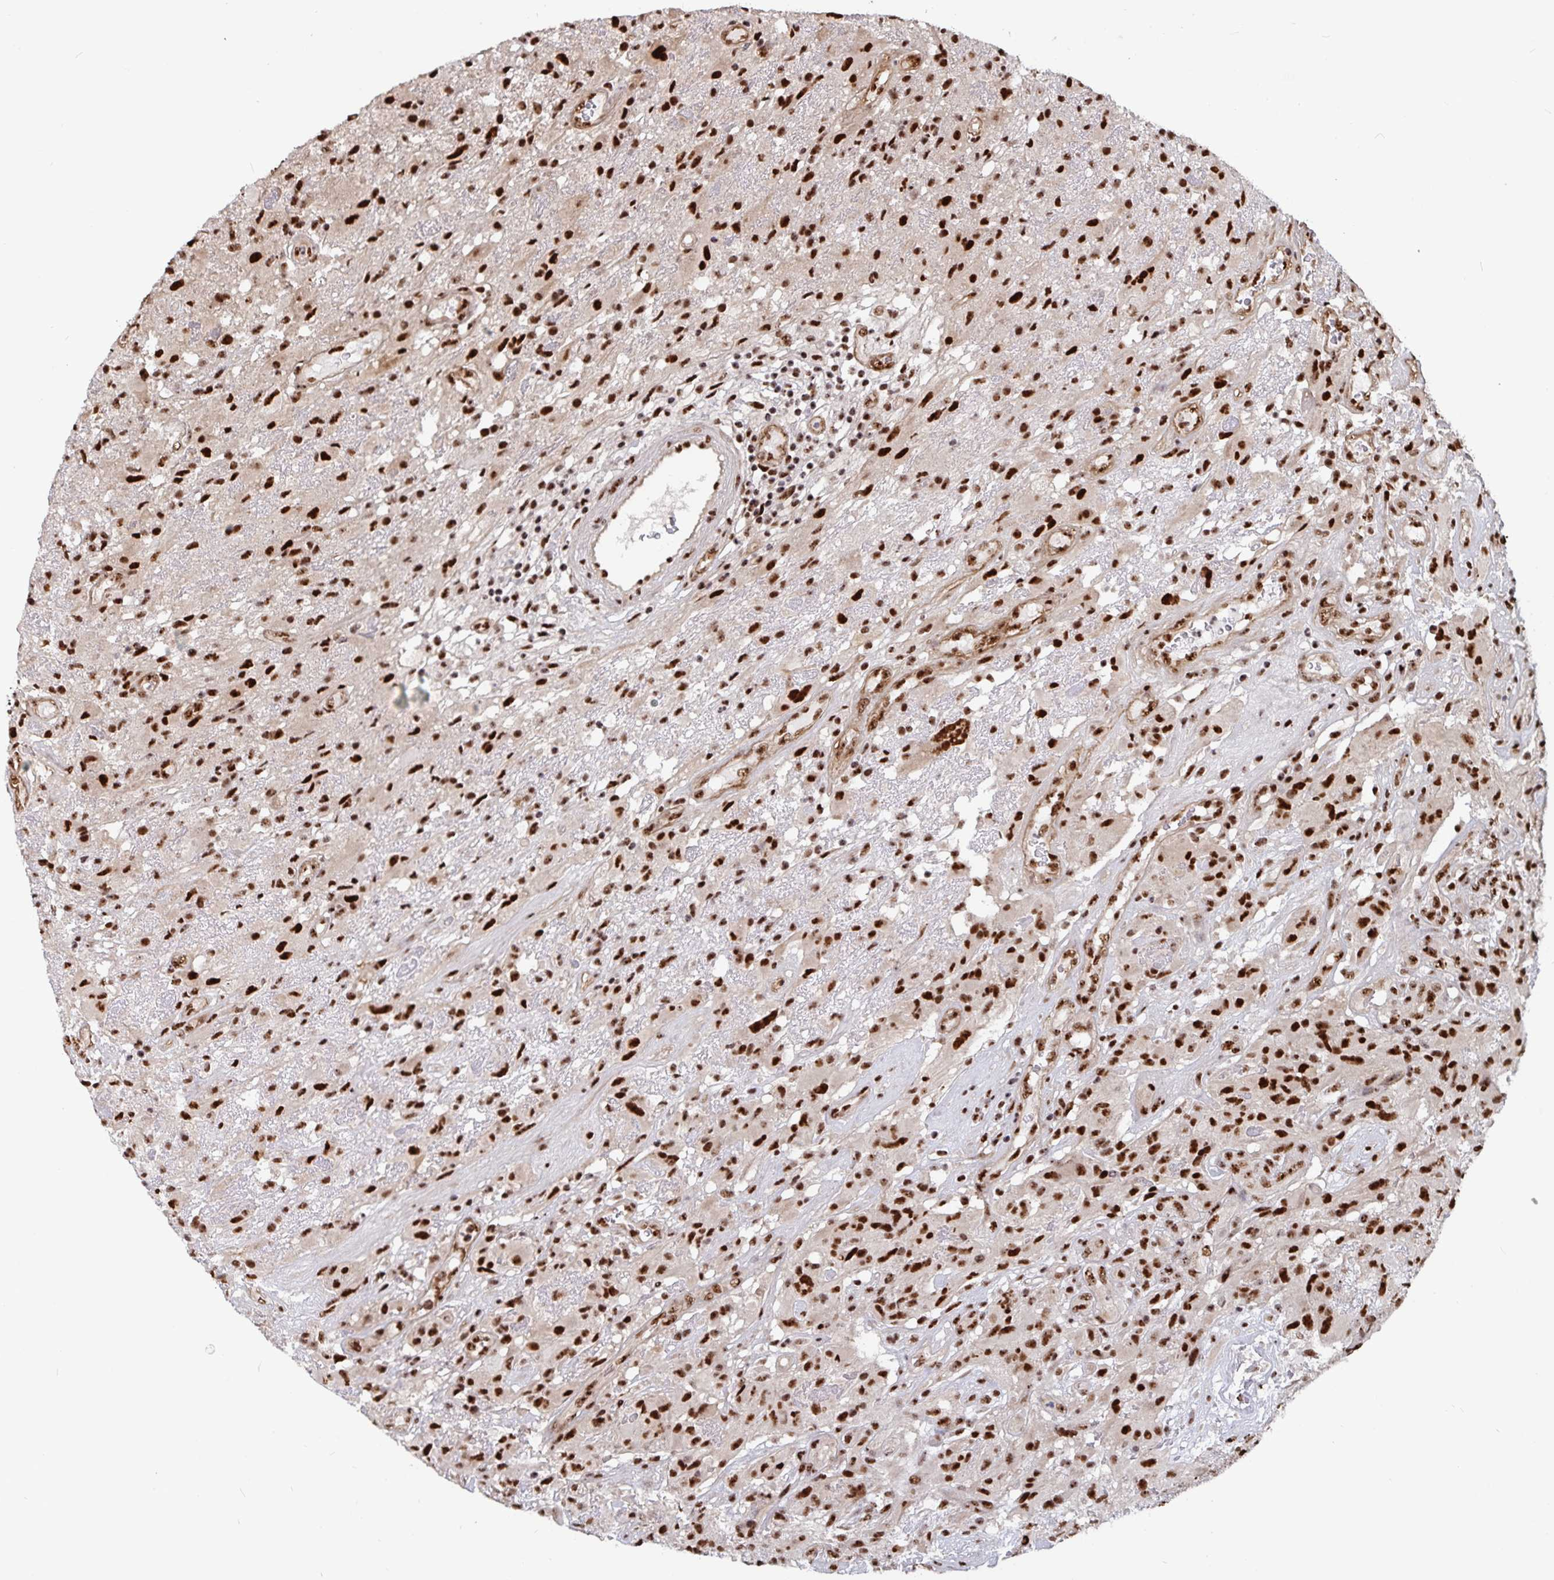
{"staining": {"intensity": "strong", "quantity": ">75%", "location": "nuclear"}, "tissue": "glioma", "cell_type": "Tumor cells", "image_type": "cancer", "snomed": [{"axis": "morphology", "description": "Glioma, malignant, High grade"}, {"axis": "topography", "description": "Brain"}], "caption": "A high amount of strong nuclear staining is present in approximately >75% of tumor cells in malignant glioma (high-grade) tissue. The staining was performed using DAB (3,3'-diaminobenzidine), with brown indicating positive protein expression. Nuclei are stained blue with hematoxylin.", "gene": "LAS1L", "patient": {"sex": "male", "age": 46}}